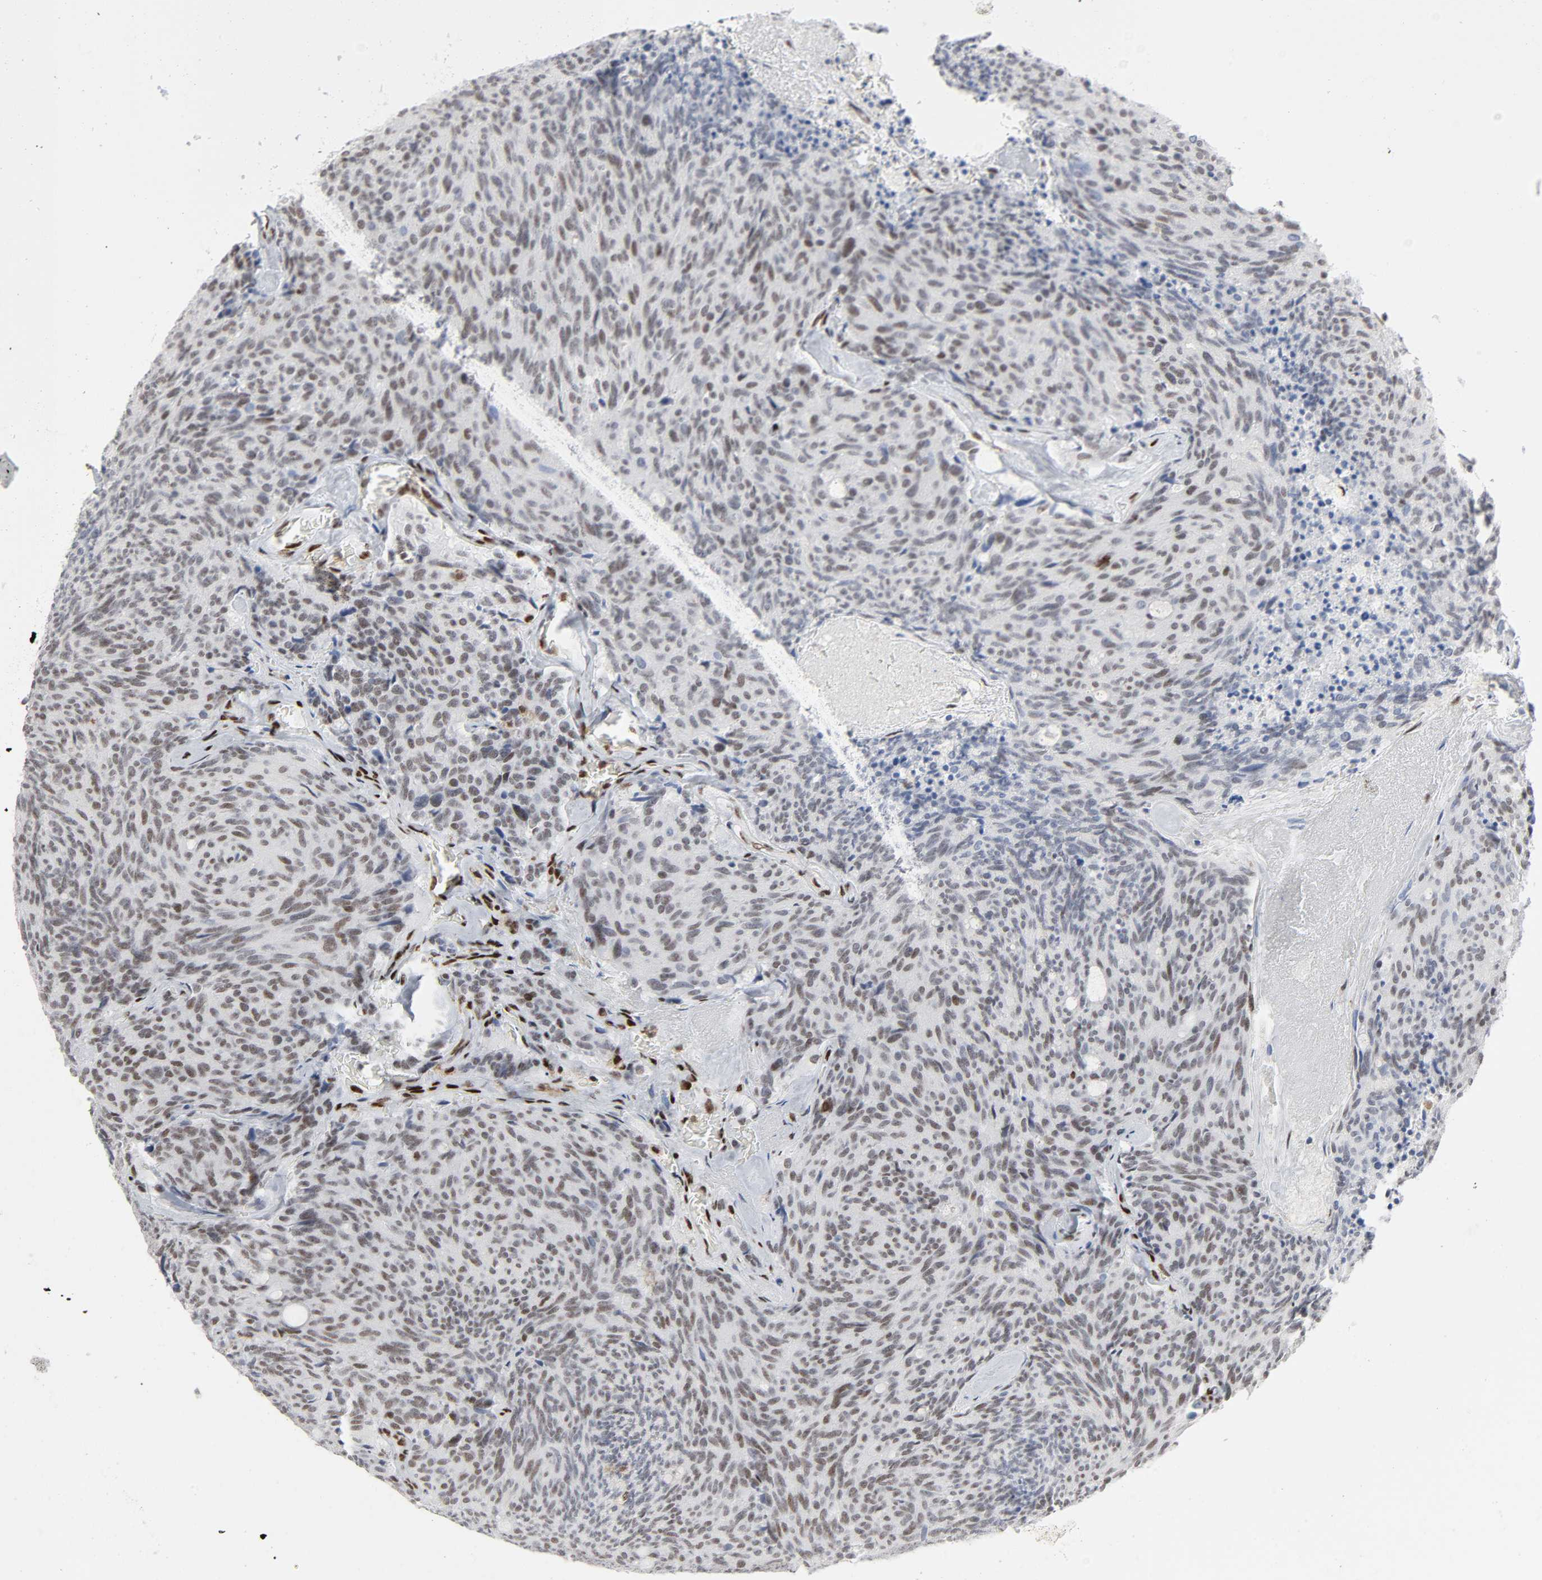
{"staining": {"intensity": "weak", "quantity": "25%-75%", "location": "nuclear"}, "tissue": "carcinoid", "cell_type": "Tumor cells", "image_type": "cancer", "snomed": [{"axis": "morphology", "description": "Carcinoid, malignant, NOS"}, {"axis": "topography", "description": "Pancreas"}], "caption": "Immunohistochemistry staining of malignant carcinoid, which shows low levels of weak nuclear expression in about 25%-75% of tumor cells indicating weak nuclear protein expression. The staining was performed using DAB (3,3'-diaminobenzidine) (brown) for protein detection and nuclei were counterstained in hematoxylin (blue).", "gene": "WAS", "patient": {"sex": "female", "age": 54}}